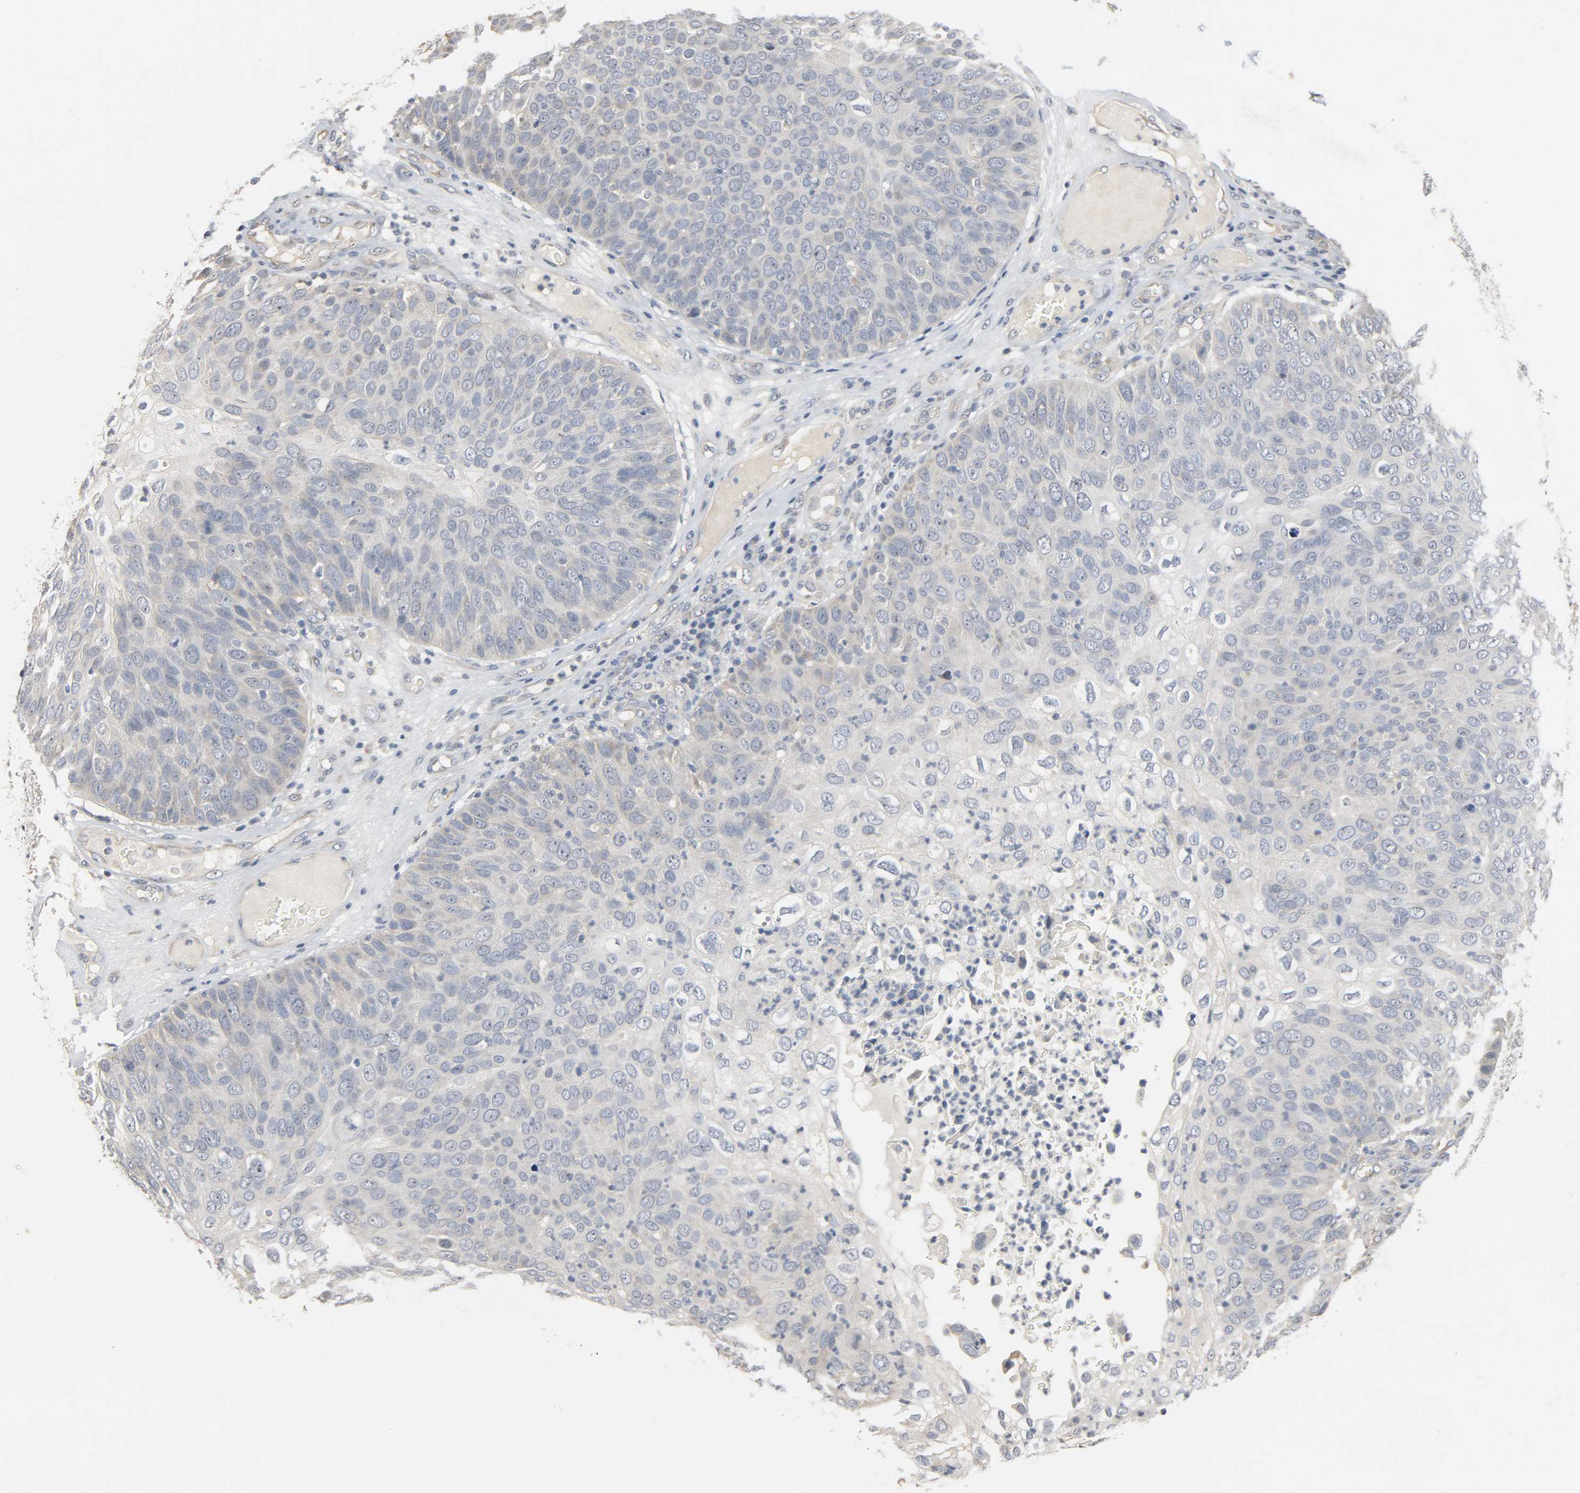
{"staining": {"intensity": "weak", "quantity": "<25%", "location": "cytoplasmic/membranous"}, "tissue": "skin cancer", "cell_type": "Tumor cells", "image_type": "cancer", "snomed": [{"axis": "morphology", "description": "Squamous cell carcinoma, NOS"}, {"axis": "topography", "description": "Skin"}], "caption": "Tumor cells show no significant protein staining in skin squamous cell carcinoma. (Brightfield microscopy of DAB immunohistochemistry (IHC) at high magnification).", "gene": "CD4", "patient": {"sex": "male", "age": 87}}